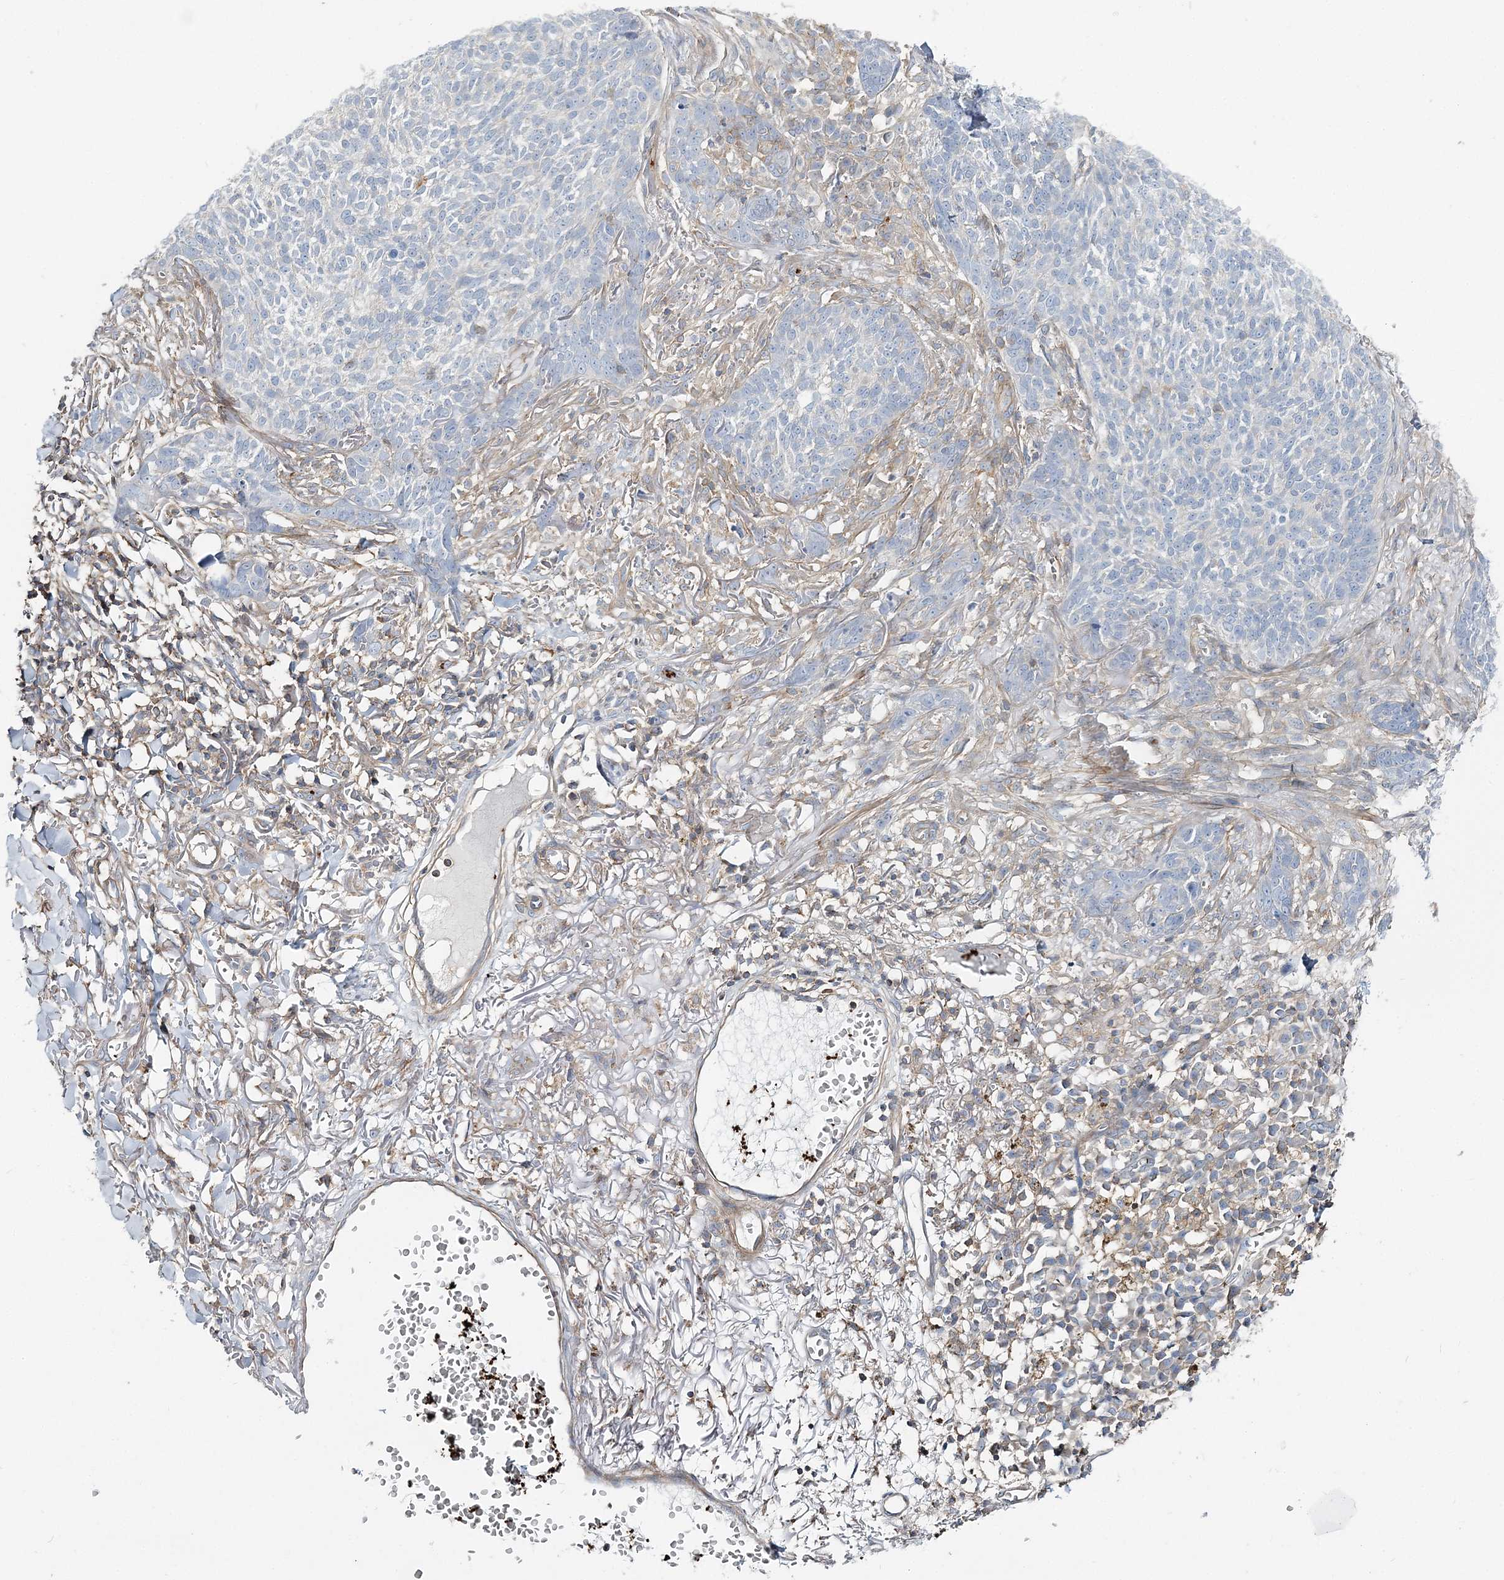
{"staining": {"intensity": "negative", "quantity": "none", "location": "none"}, "tissue": "skin cancer", "cell_type": "Tumor cells", "image_type": "cancer", "snomed": [{"axis": "morphology", "description": "Basal cell carcinoma"}, {"axis": "topography", "description": "Skin"}], "caption": "Histopathology image shows no significant protein positivity in tumor cells of basal cell carcinoma (skin).", "gene": "CUEDC2", "patient": {"sex": "male", "age": 85}}